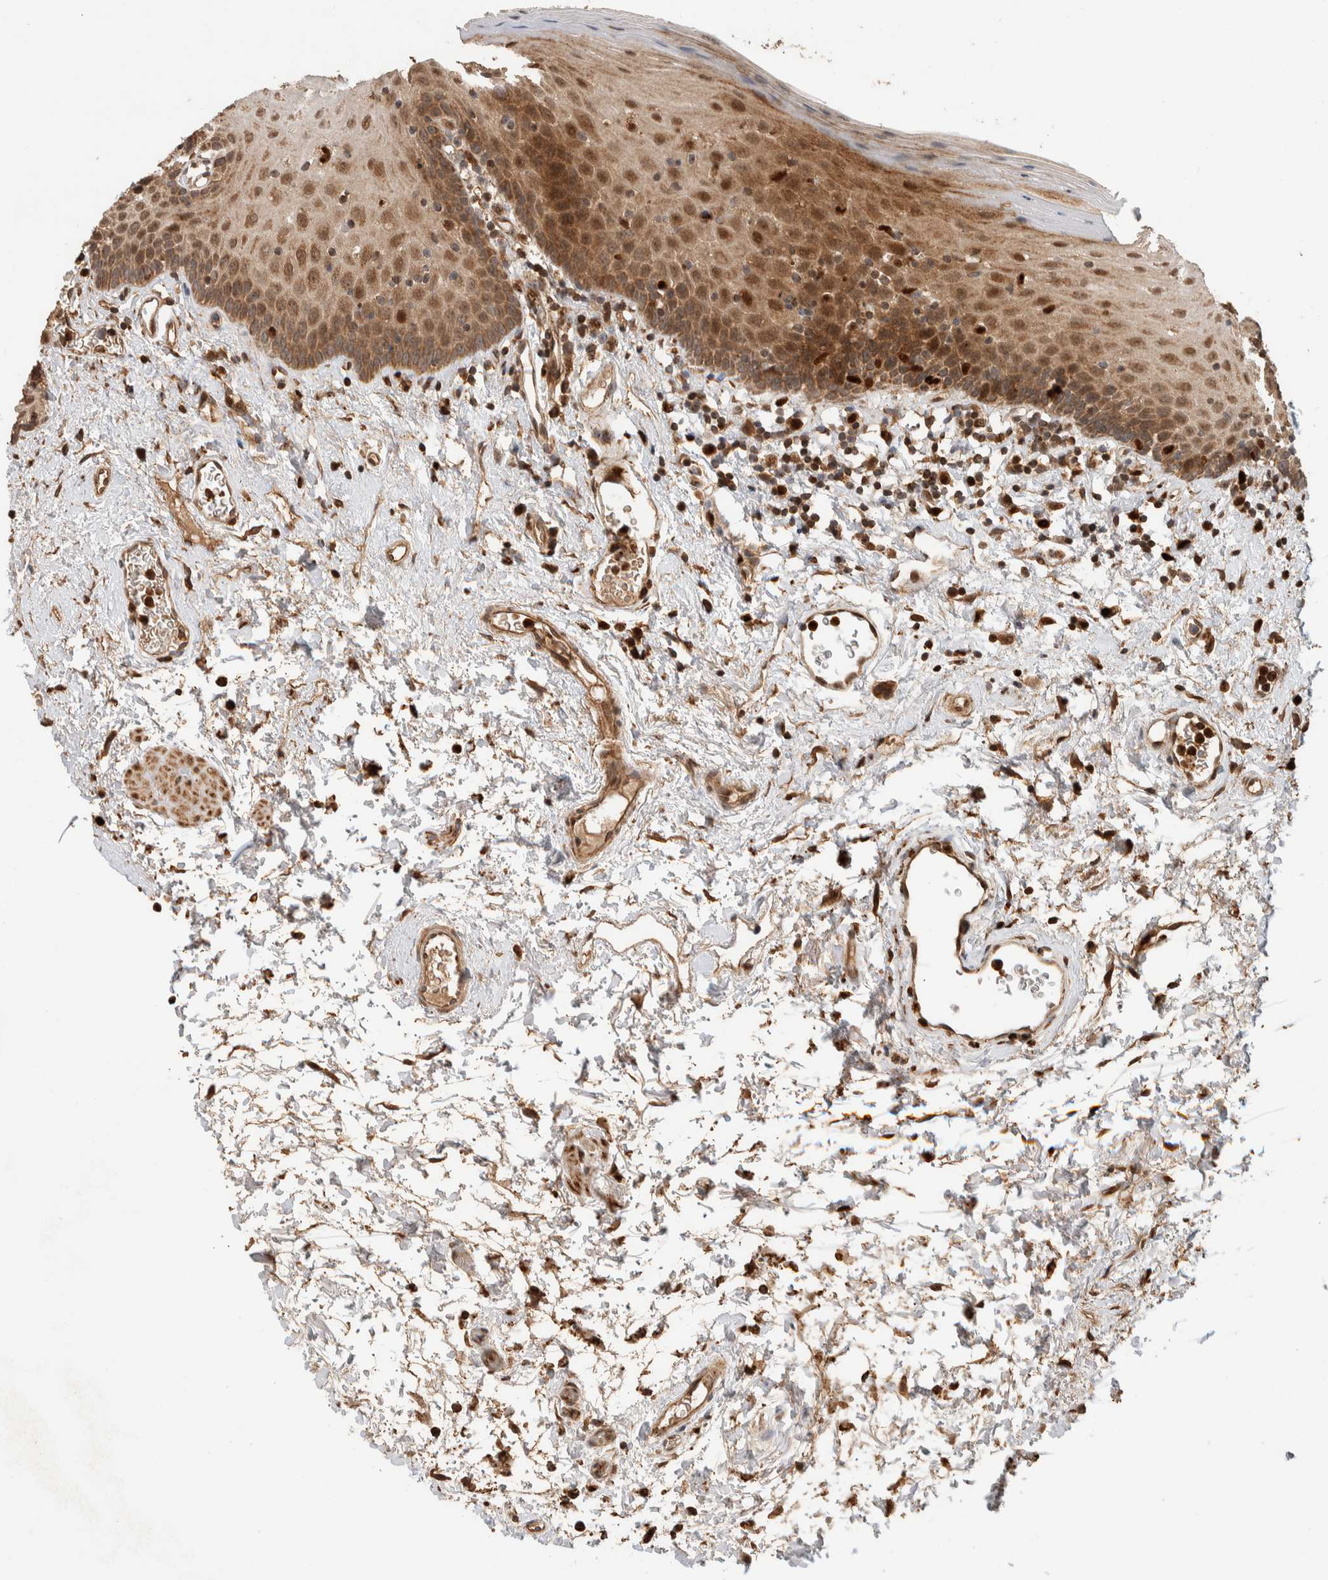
{"staining": {"intensity": "moderate", "quantity": ">75%", "location": "cytoplasmic/membranous"}, "tissue": "oral mucosa", "cell_type": "Squamous epithelial cells", "image_type": "normal", "snomed": [{"axis": "morphology", "description": "Normal tissue, NOS"}, {"axis": "topography", "description": "Oral tissue"}], "caption": "Oral mucosa stained with DAB immunohistochemistry shows medium levels of moderate cytoplasmic/membranous expression in about >75% of squamous epithelial cells. The staining was performed using DAB (3,3'-diaminobenzidine), with brown indicating positive protein expression. Nuclei are stained blue with hematoxylin.", "gene": "VPS53", "patient": {"sex": "male", "age": 66}}